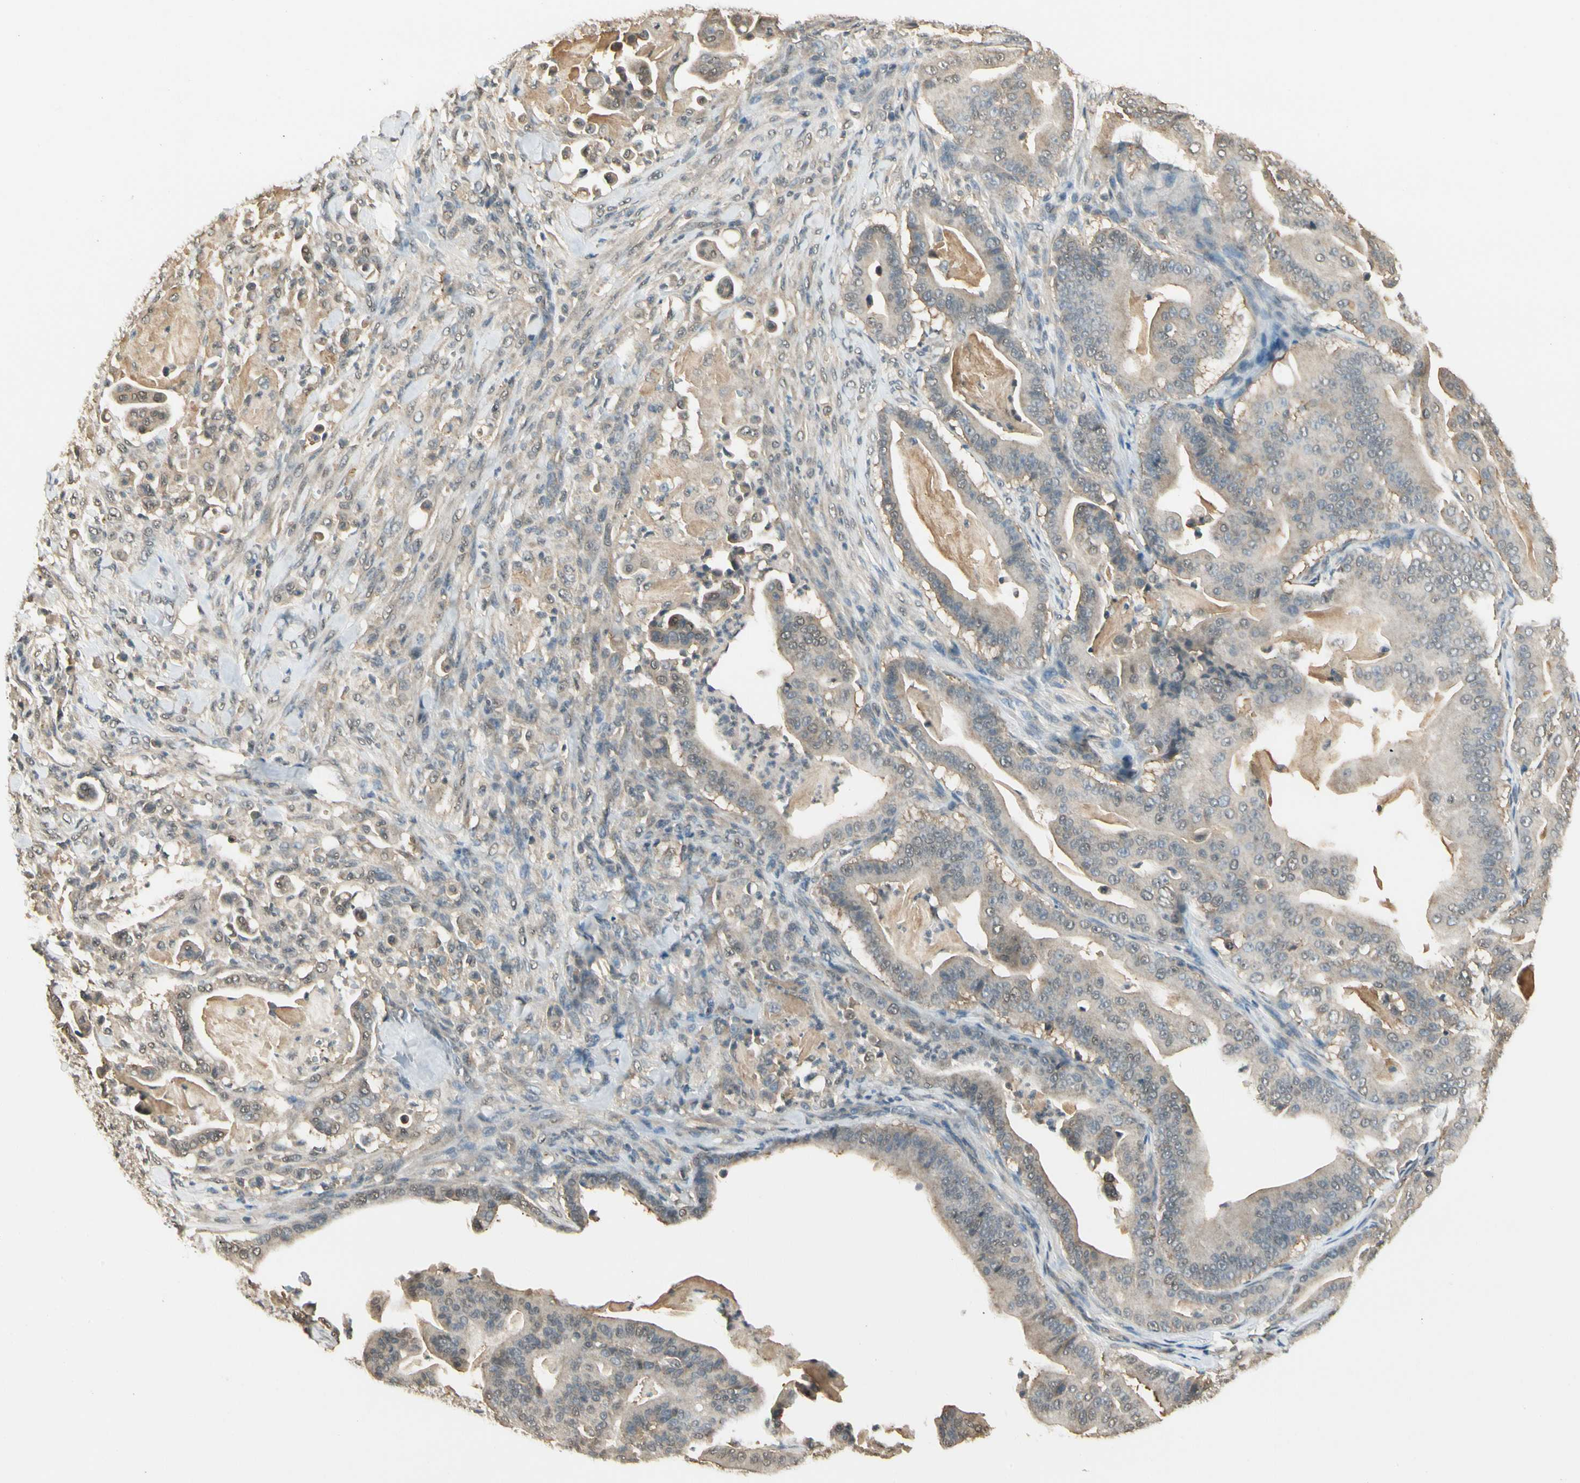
{"staining": {"intensity": "weak", "quantity": ">75%", "location": "cytoplasmic/membranous"}, "tissue": "pancreatic cancer", "cell_type": "Tumor cells", "image_type": "cancer", "snomed": [{"axis": "morphology", "description": "Adenocarcinoma, NOS"}, {"axis": "topography", "description": "Pancreas"}], "caption": "This is an image of immunohistochemistry (IHC) staining of adenocarcinoma (pancreatic), which shows weak staining in the cytoplasmic/membranous of tumor cells.", "gene": "SGCA", "patient": {"sex": "male", "age": 63}}